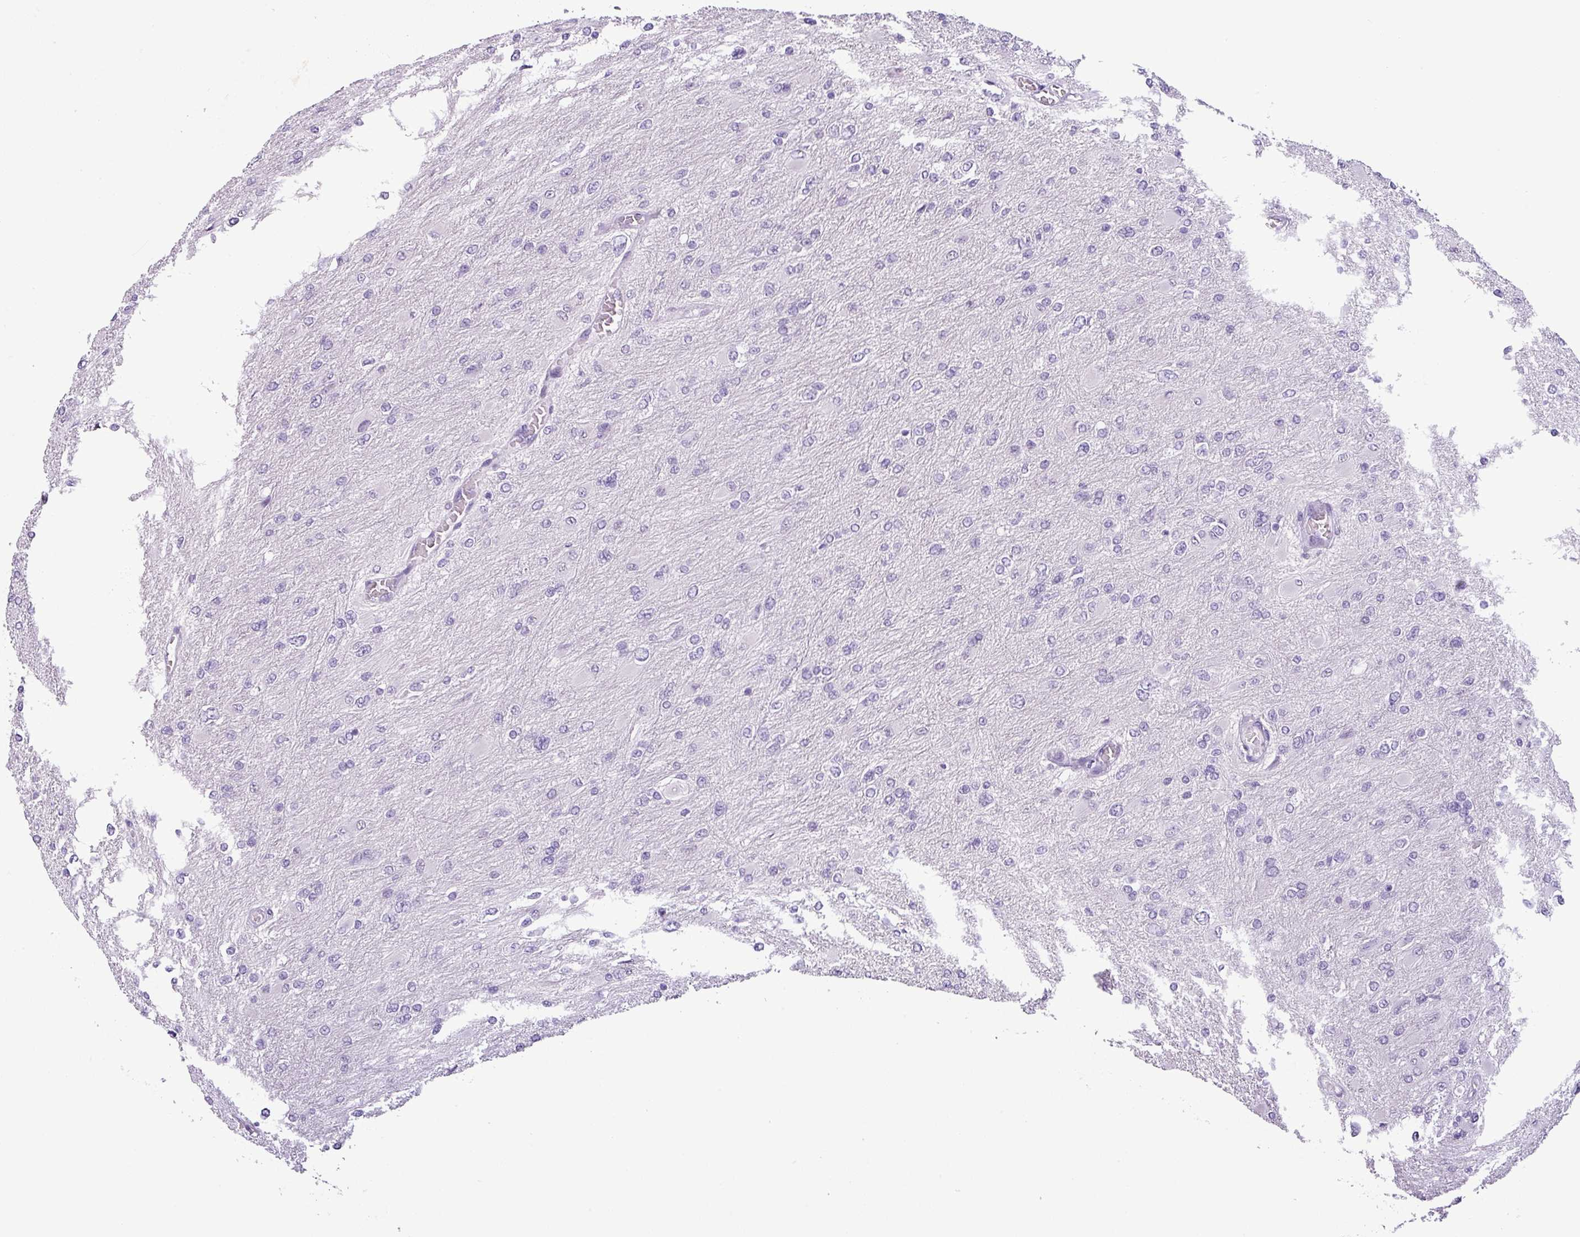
{"staining": {"intensity": "negative", "quantity": "none", "location": "none"}, "tissue": "glioma", "cell_type": "Tumor cells", "image_type": "cancer", "snomed": [{"axis": "morphology", "description": "Glioma, malignant, High grade"}, {"axis": "topography", "description": "Cerebral cortex"}], "caption": "The IHC micrograph has no significant expression in tumor cells of high-grade glioma (malignant) tissue.", "gene": "CDH16", "patient": {"sex": "female", "age": 36}}